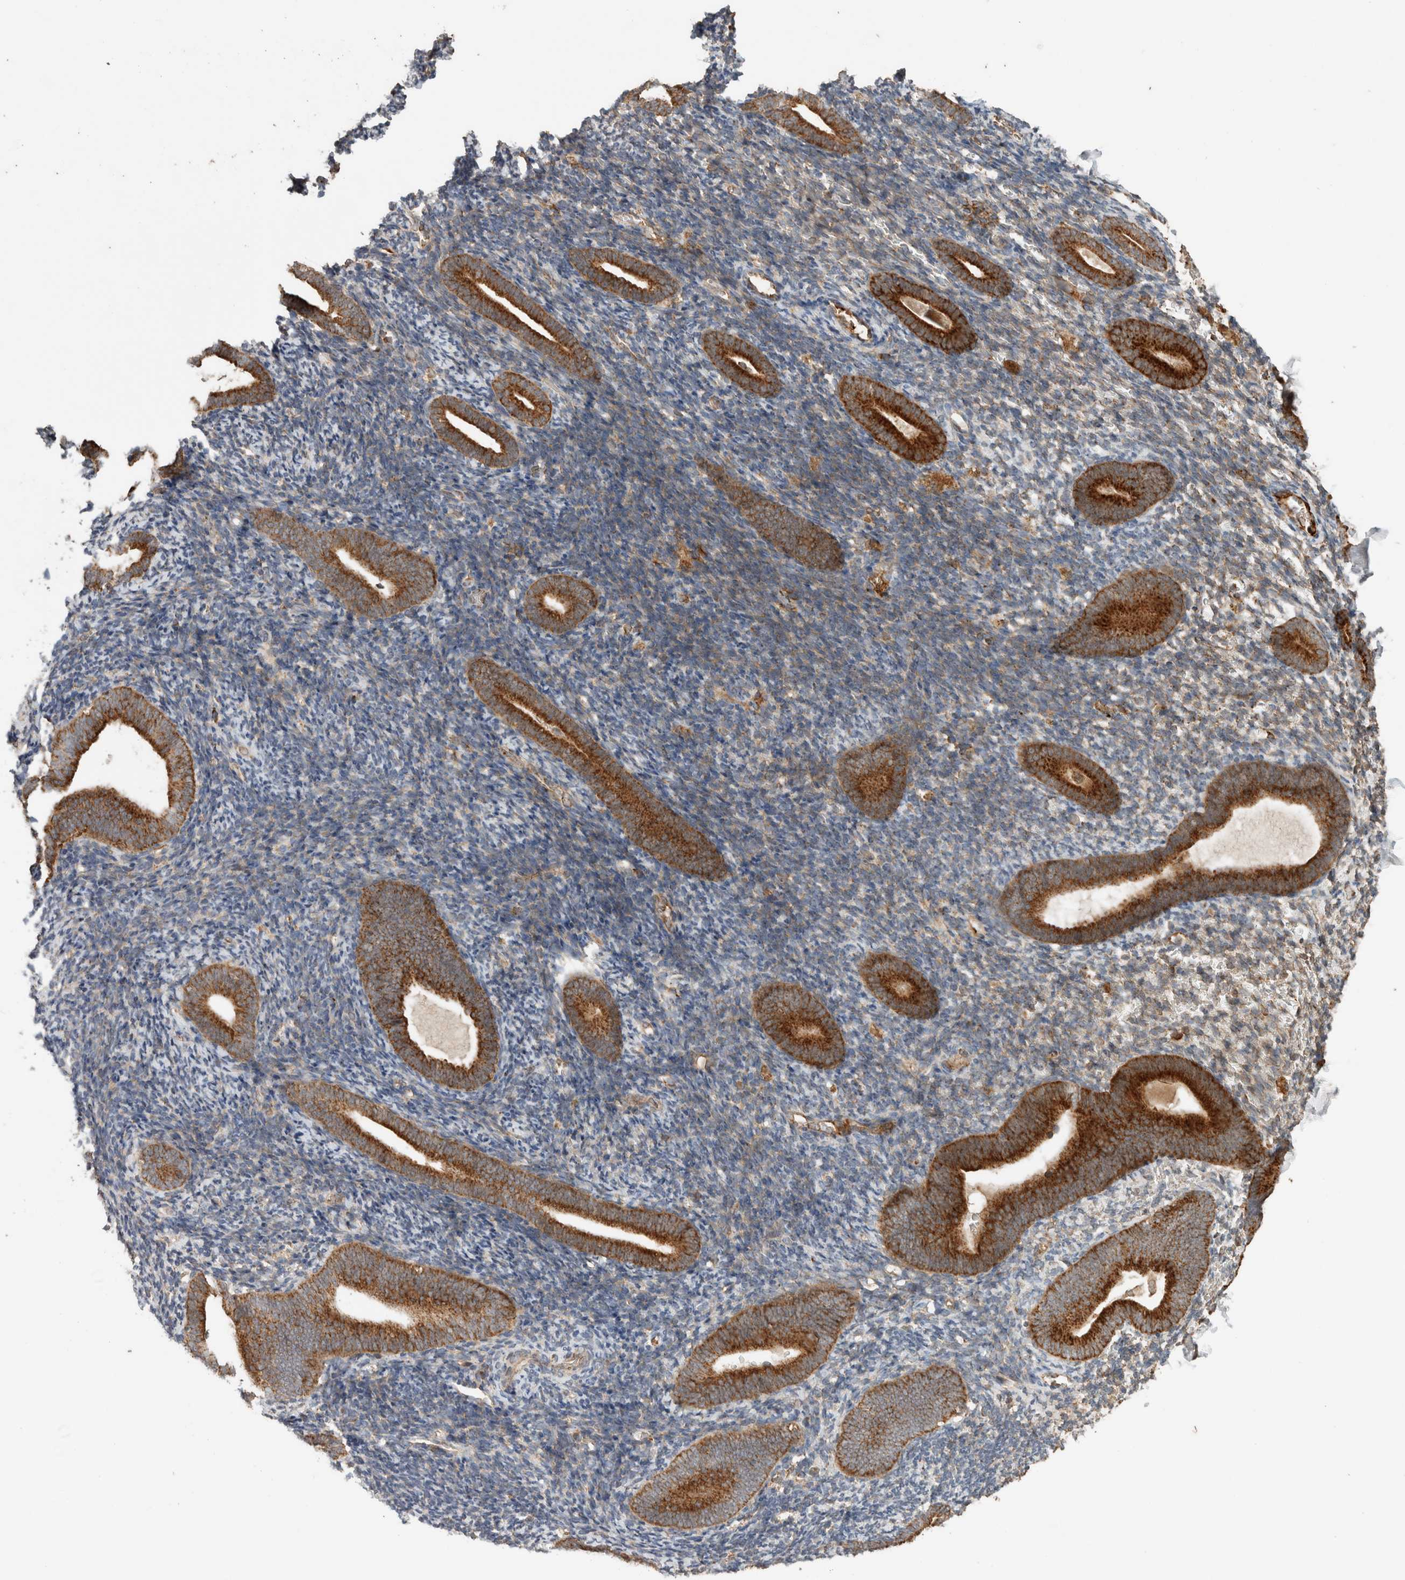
{"staining": {"intensity": "moderate", "quantity": "<25%", "location": "cytoplasmic/membranous"}, "tissue": "endometrium", "cell_type": "Cells in endometrial stroma", "image_type": "normal", "snomed": [{"axis": "morphology", "description": "Normal tissue, NOS"}, {"axis": "topography", "description": "Endometrium"}], "caption": "Moderate cytoplasmic/membranous staining for a protein is present in about <25% of cells in endometrial stroma of benign endometrium using immunohistochemistry.", "gene": "EIF2B3", "patient": {"sex": "female", "age": 51}}